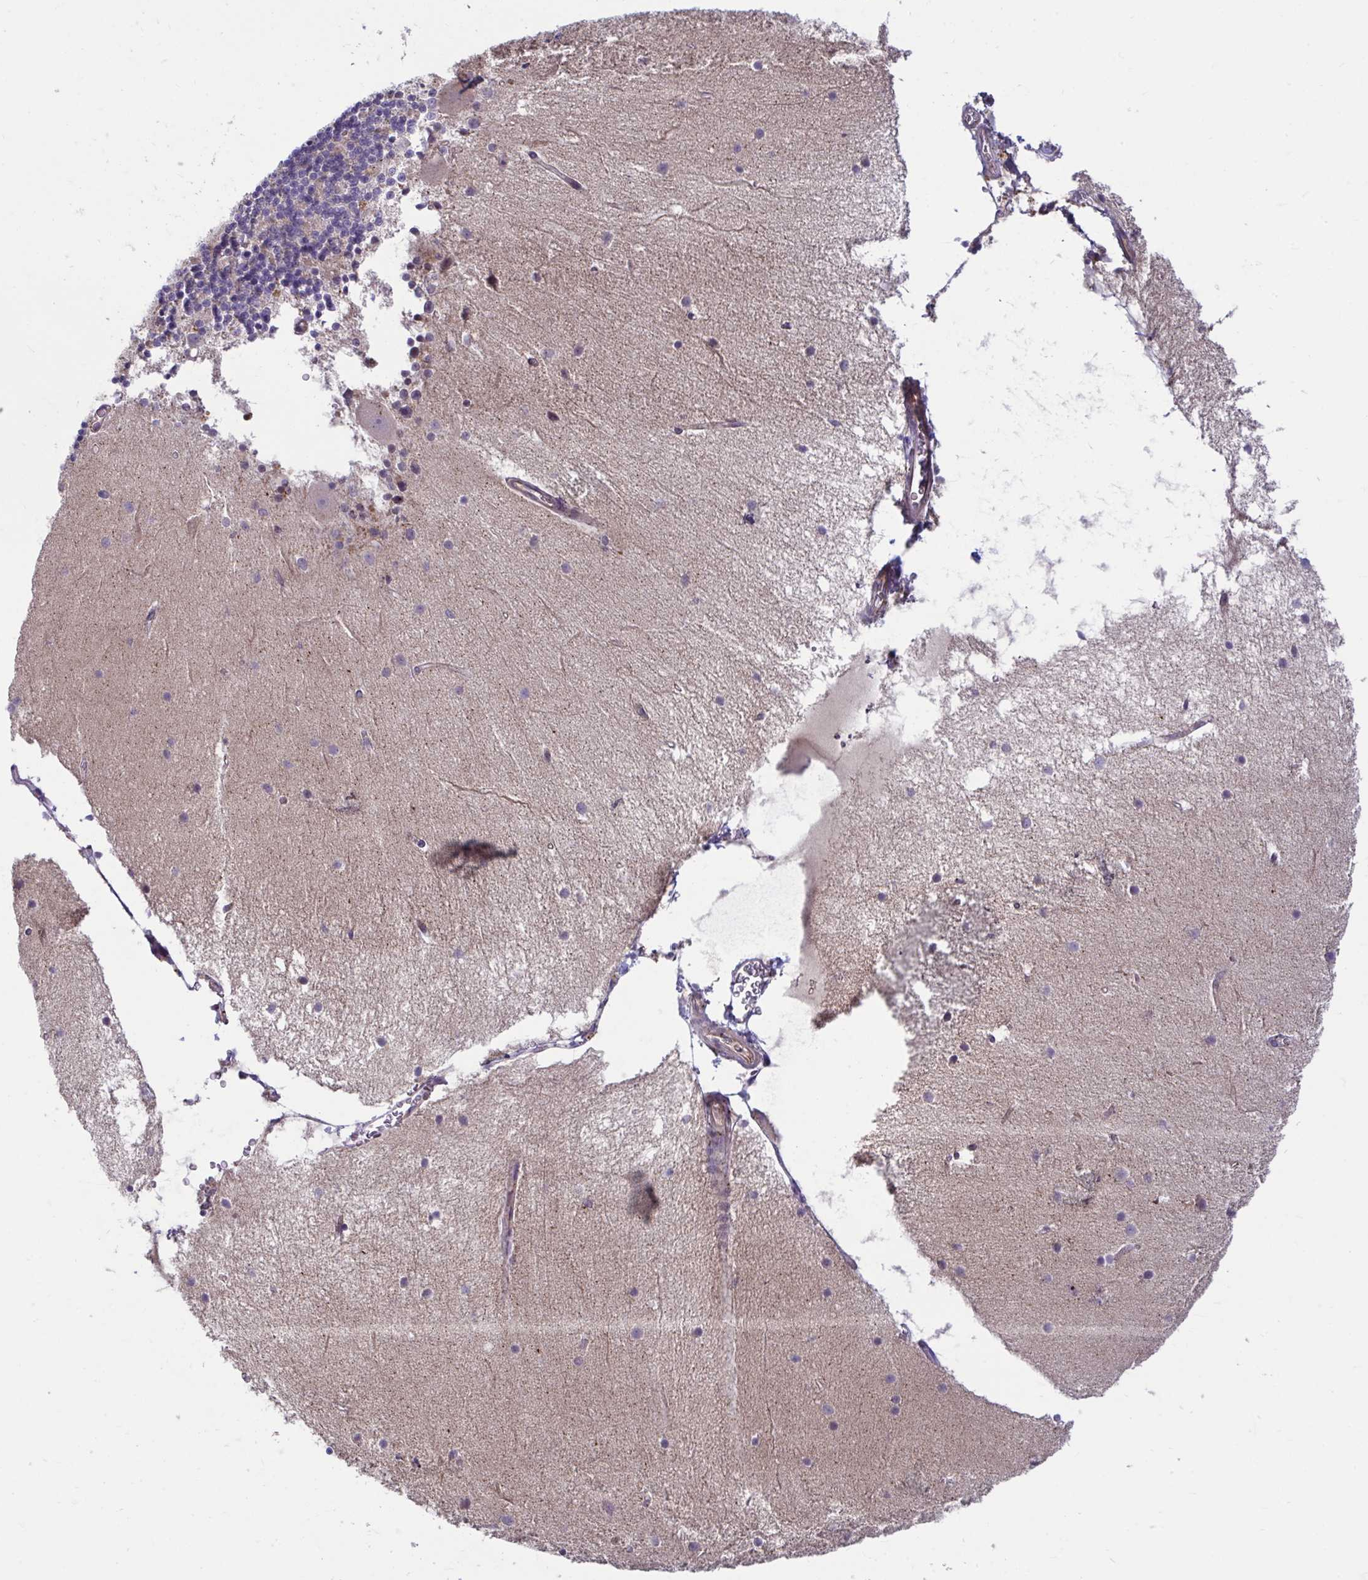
{"staining": {"intensity": "weak", "quantity": "25%-75%", "location": "cytoplasmic/membranous"}, "tissue": "cerebellum", "cell_type": "Cells in granular layer", "image_type": "normal", "snomed": [{"axis": "morphology", "description": "Normal tissue, NOS"}, {"axis": "topography", "description": "Cerebellum"}], "caption": "Immunohistochemistry (IHC) histopathology image of normal cerebellum: human cerebellum stained using immunohistochemistry (IHC) shows low levels of weak protein expression localized specifically in the cytoplasmic/membranous of cells in granular layer, appearing as a cytoplasmic/membranous brown color.", "gene": "IST1", "patient": {"sex": "female", "age": 54}}